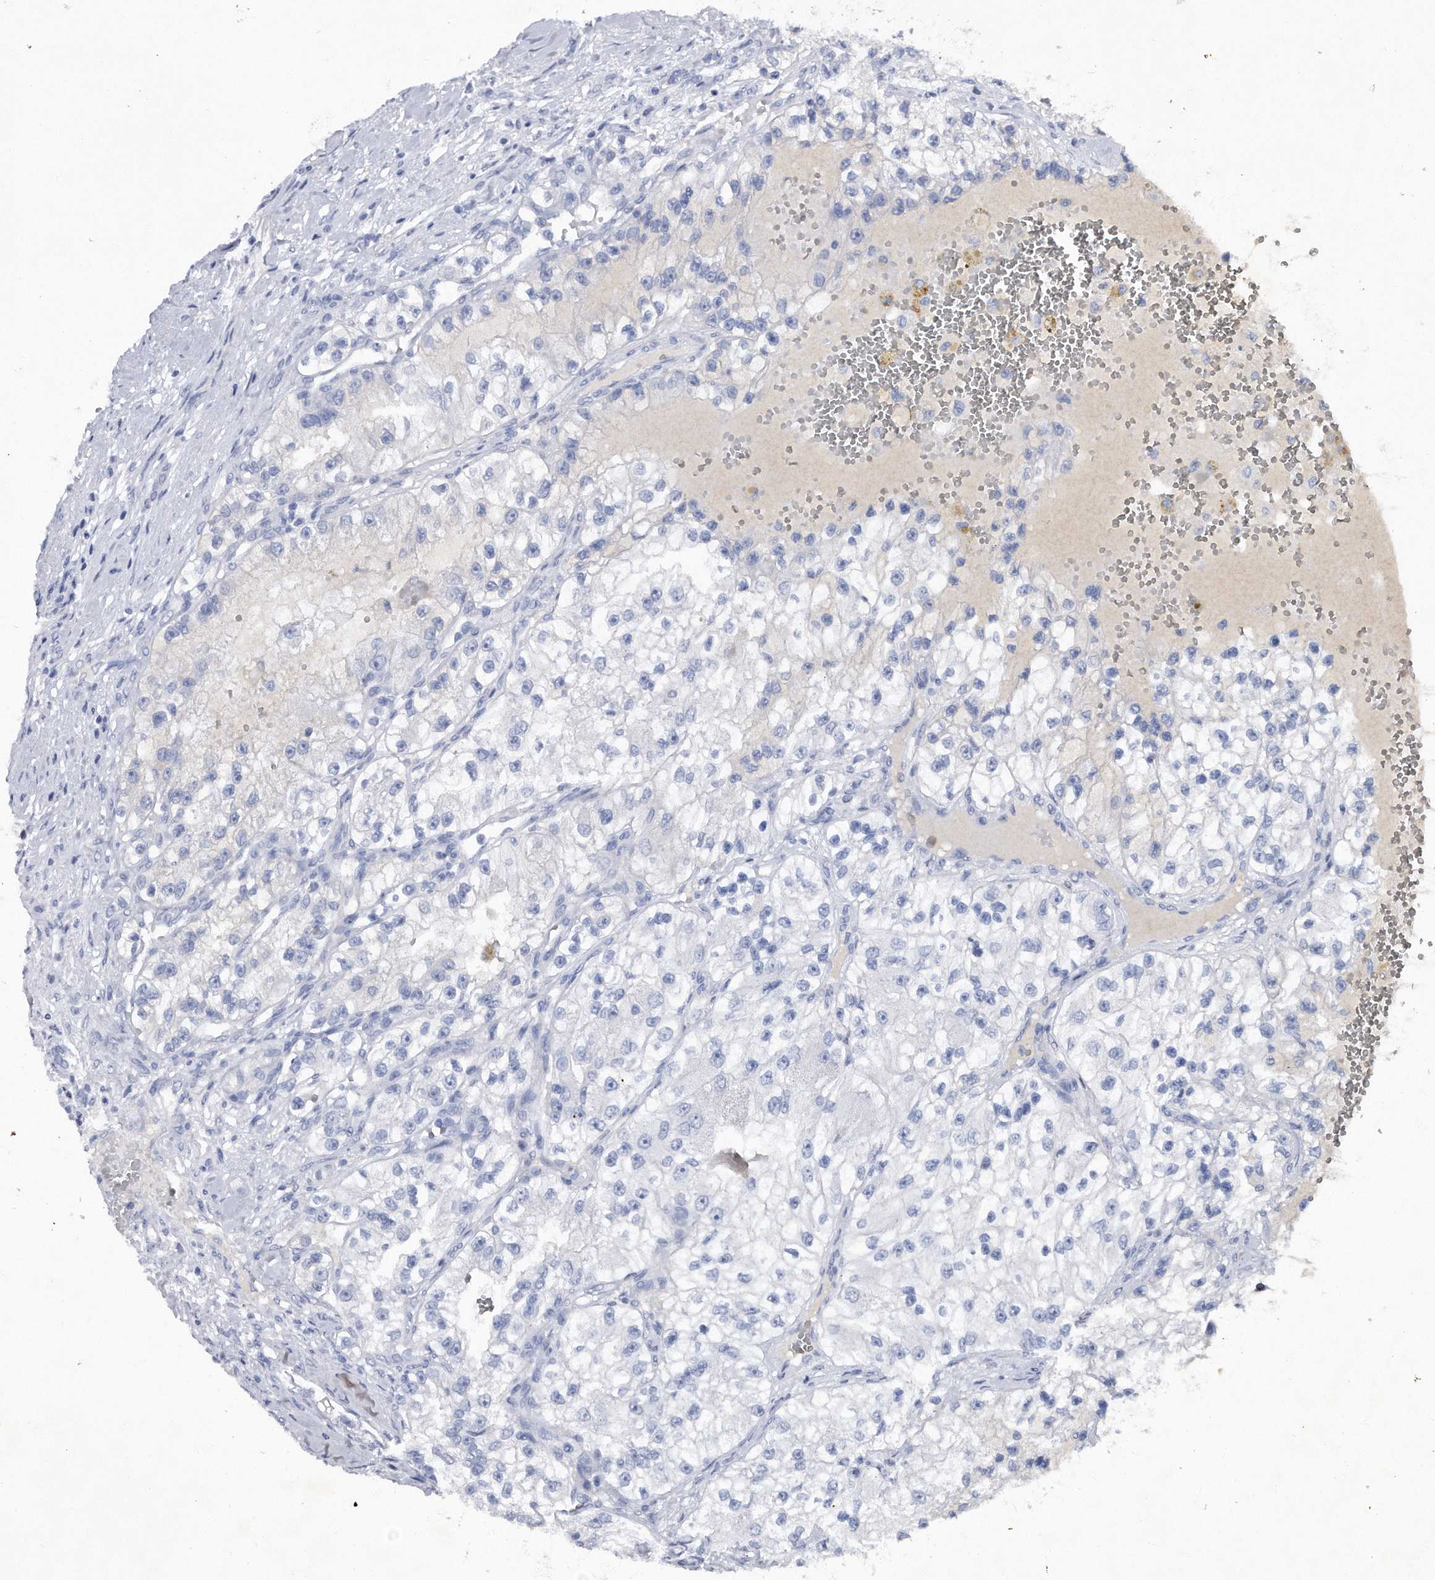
{"staining": {"intensity": "negative", "quantity": "none", "location": "none"}, "tissue": "renal cancer", "cell_type": "Tumor cells", "image_type": "cancer", "snomed": [{"axis": "morphology", "description": "Adenocarcinoma, NOS"}, {"axis": "topography", "description": "Kidney"}], "caption": "DAB (3,3'-diaminobenzidine) immunohistochemical staining of human renal cancer shows no significant expression in tumor cells.", "gene": "ASNS", "patient": {"sex": "female", "age": 57}}